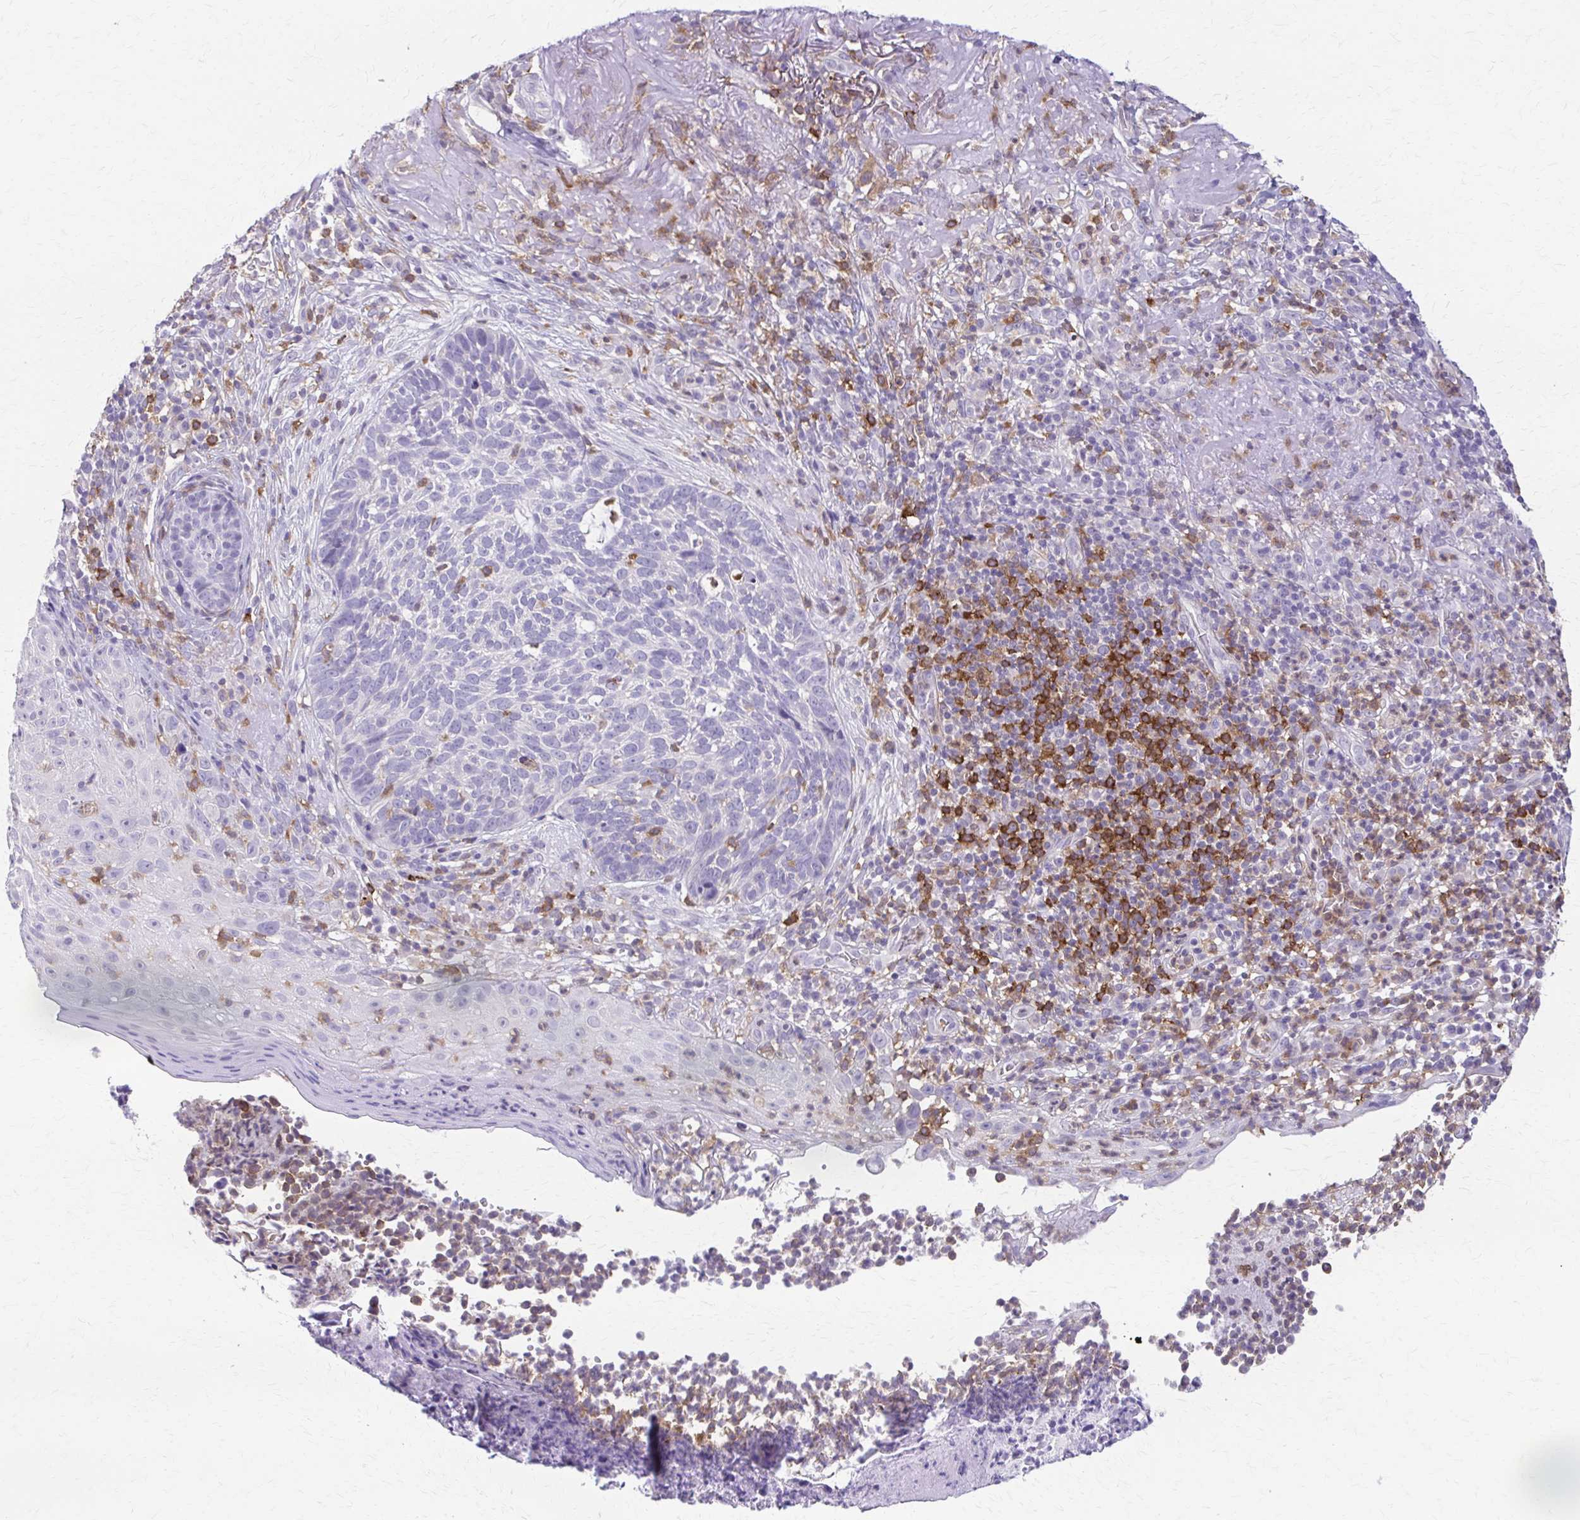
{"staining": {"intensity": "negative", "quantity": "none", "location": "none"}, "tissue": "skin cancer", "cell_type": "Tumor cells", "image_type": "cancer", "snomed": [{"axis": "morphology", "description": "Basal cell carcinoma"}, {"axis": "topography", "description": "Skin"}, {"axis": "topography", "description": "Skin of face"}], "caption": "This is an immunohistochemistry (IHC) image of human skin basal cell carcinoma. There is no expression in tumor cells.", "gene": "PIK3AP1", "patient": {"sex": "female", "age": 95}}